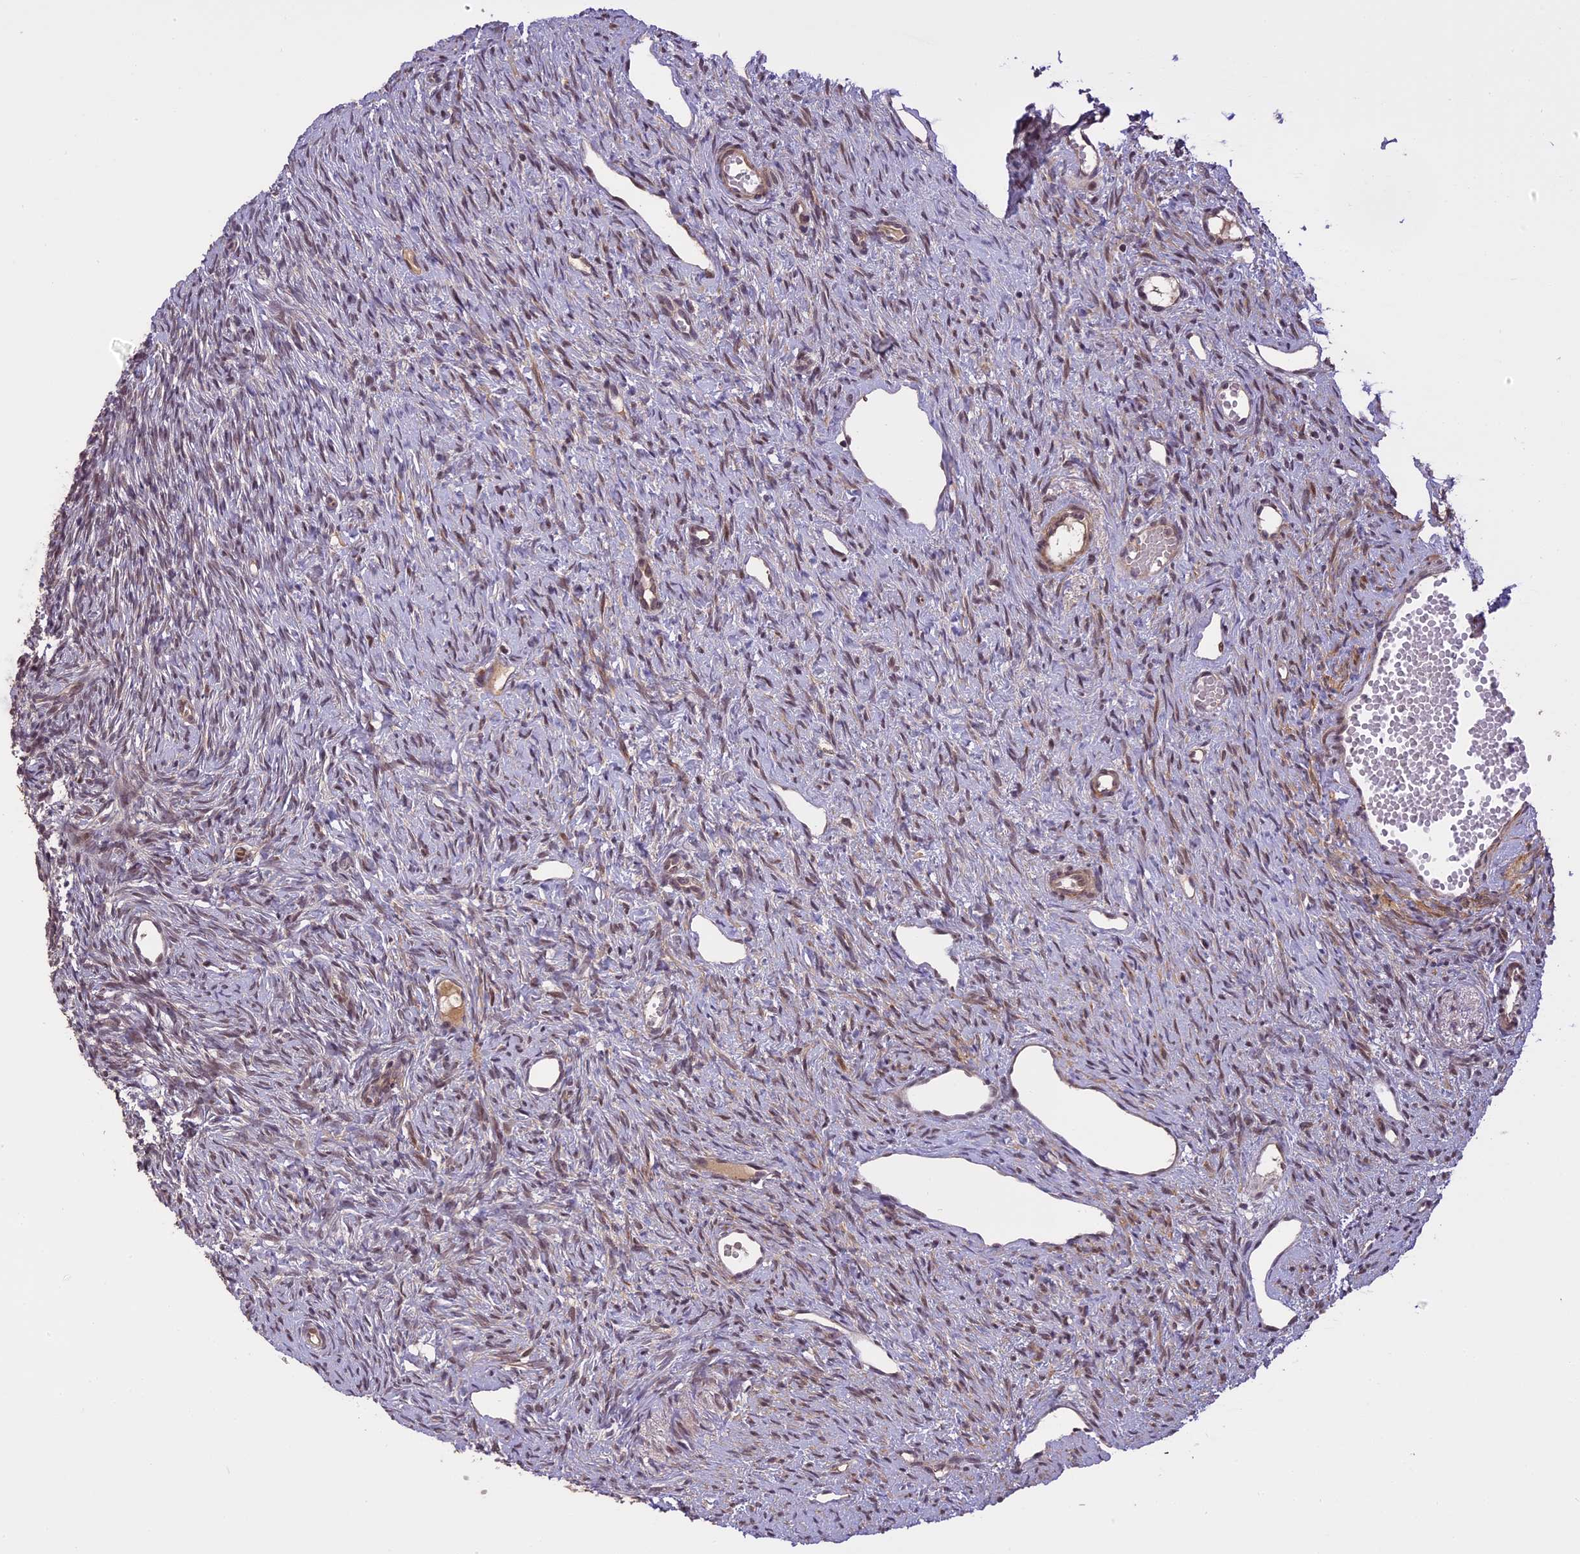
{"staining": {"intensity": "weak", "quantity": ">75%", "location": "cytoplasmic/membranous"}, "tissue": "ovary", "cell_type": "Follicle cells", "image_type": "normal", "snomed": [{"axis": "morphology", "description": "Normal tissue, NOS"}, {"axis": "topography", "description": "Ovary"}], "caption": "Ovary stained with a brown dye reveals weak cytoplasmic/membranous positive staining in about >75% of follicle cells.", "gene": "PRELID2", "patient": {"sex": "female", "age": 51}}